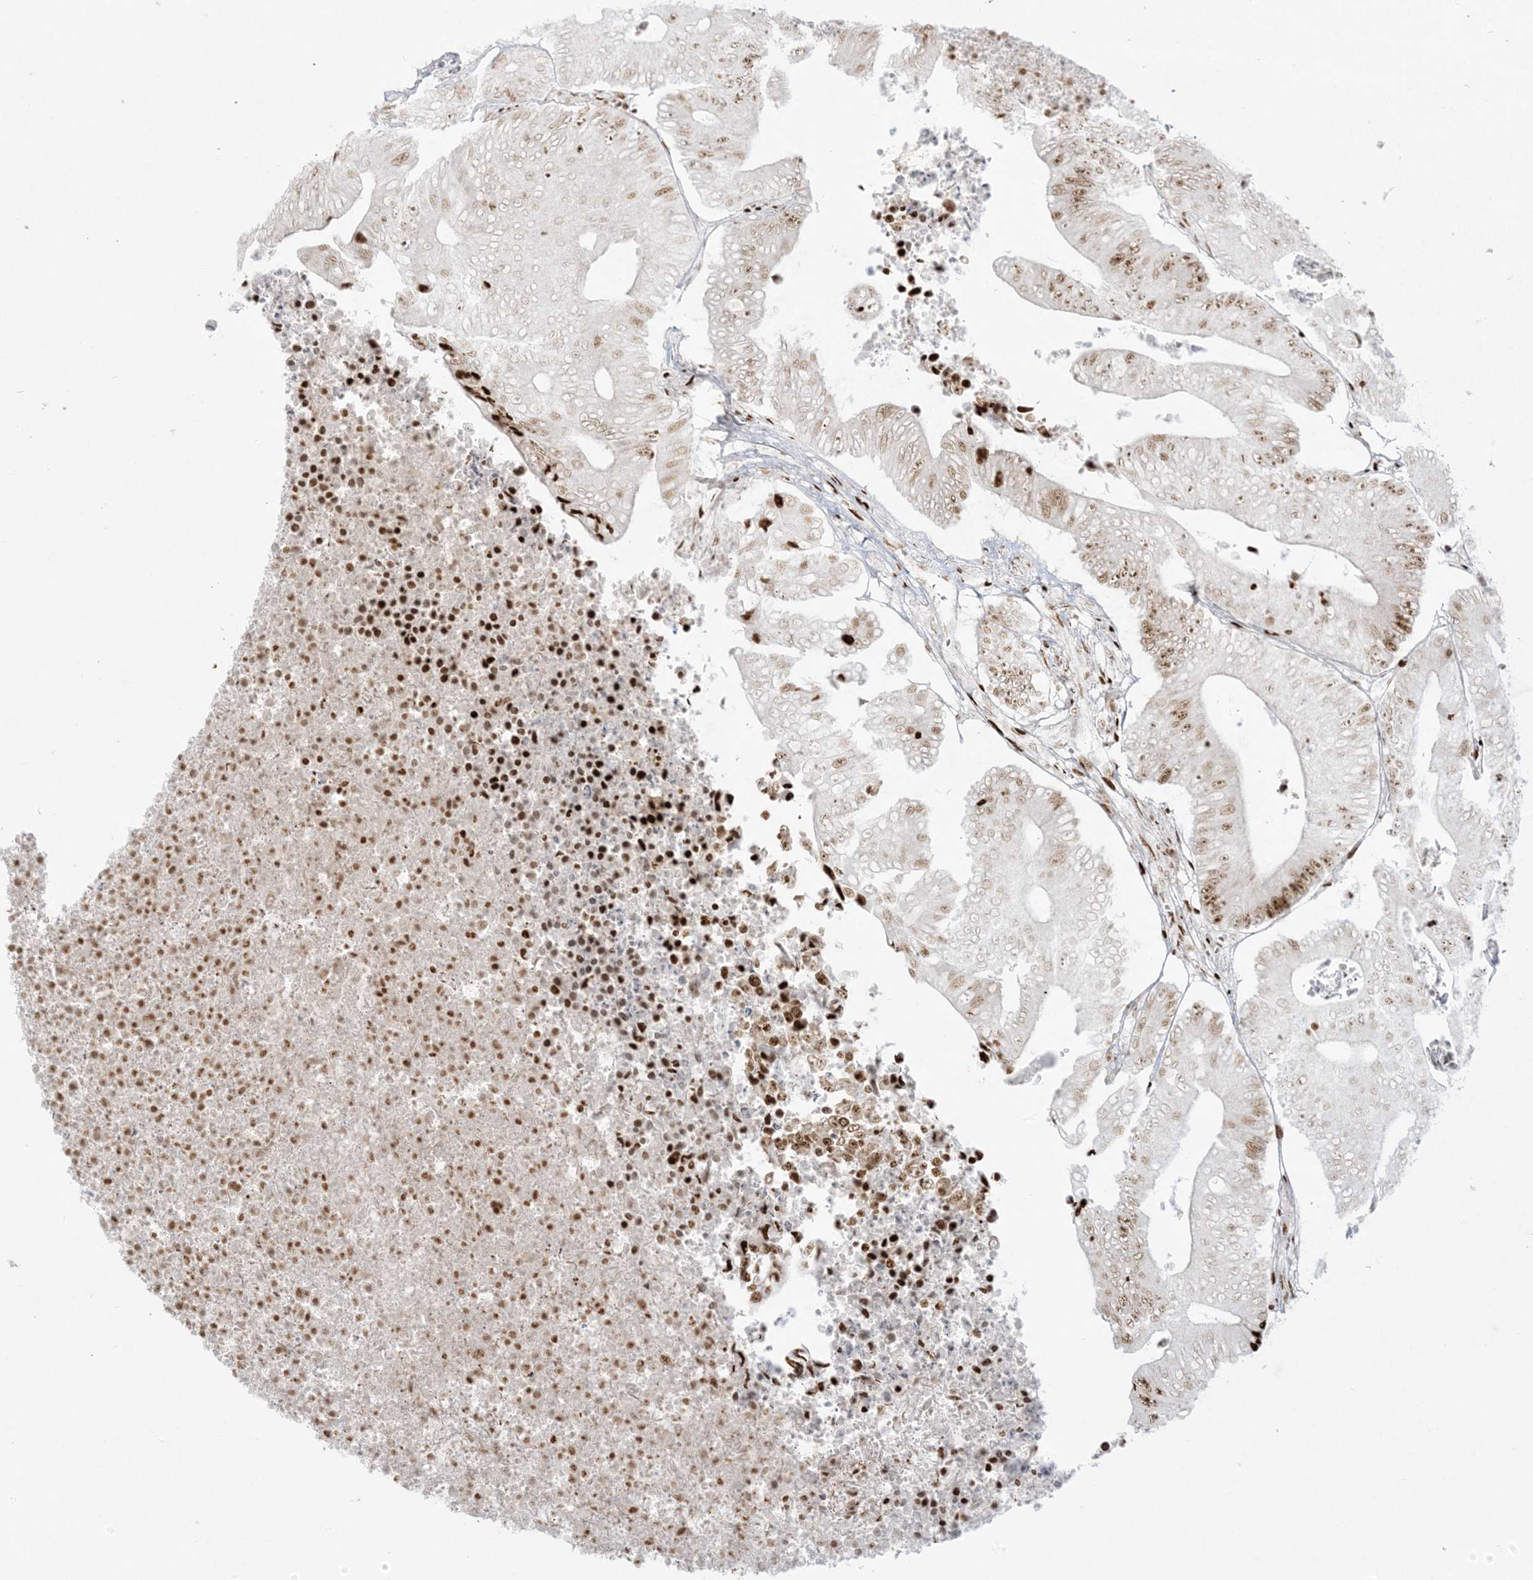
{"staining": {"intensity": "moderate", "quantity": "25%-75%", "location": "nuclear"}, "tissue": "colorectal cancer", "cell_type": "Tumor cells", "image_type": "cancer", "snomed": [{"axis": "morphology", "description": "Adenocarcinoma, NOS"}, {"axis": "topography", "description": "Colon"}], "caption": "Human colorectal cancer (adenocarcinoma) stained with a brown dye shows moderate nuclear positive expression in approximately 25%-75% of tumor cells.", "gene": "RBM10", "patient": {"sex": "male", "age": 87}}